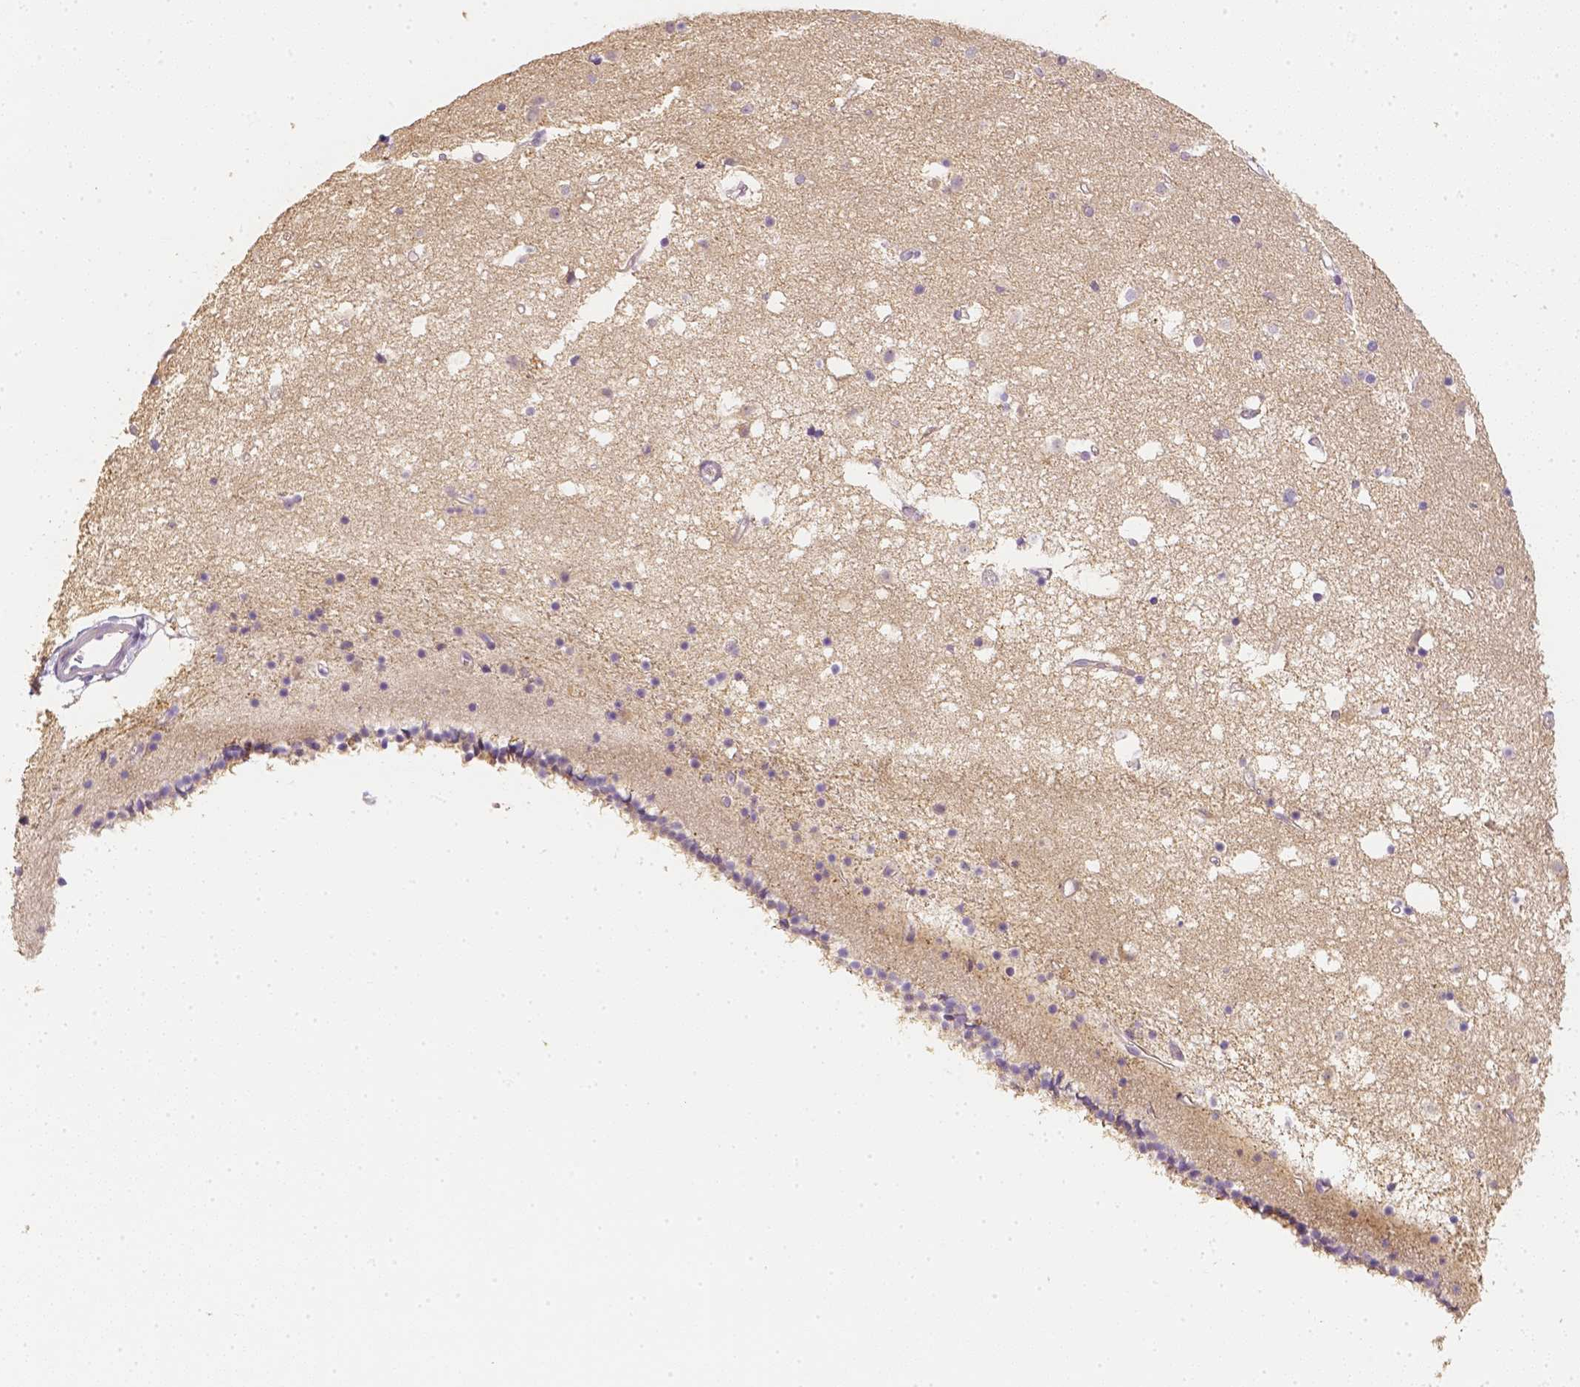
{"staining": {"intensity": "negative", "quantity": "none", "location": "none"}, "tissue": "caudate", "cell_type": "Glial cells", "image_type": "normal", "snomed": [{"axis": "morphology", "description": "Normal tissue, NOS"}, {"axis": "topography", "description": "Lateral ventricle wall"}], "caption": "Glial cells show no significant positivity in benign caudate. (DAB immunohistochemistry (IHC) visualized using brightfield microscopy, high magnification).", "gene": "C10orf67", "patient": {"sex": "female", "age": 71}}